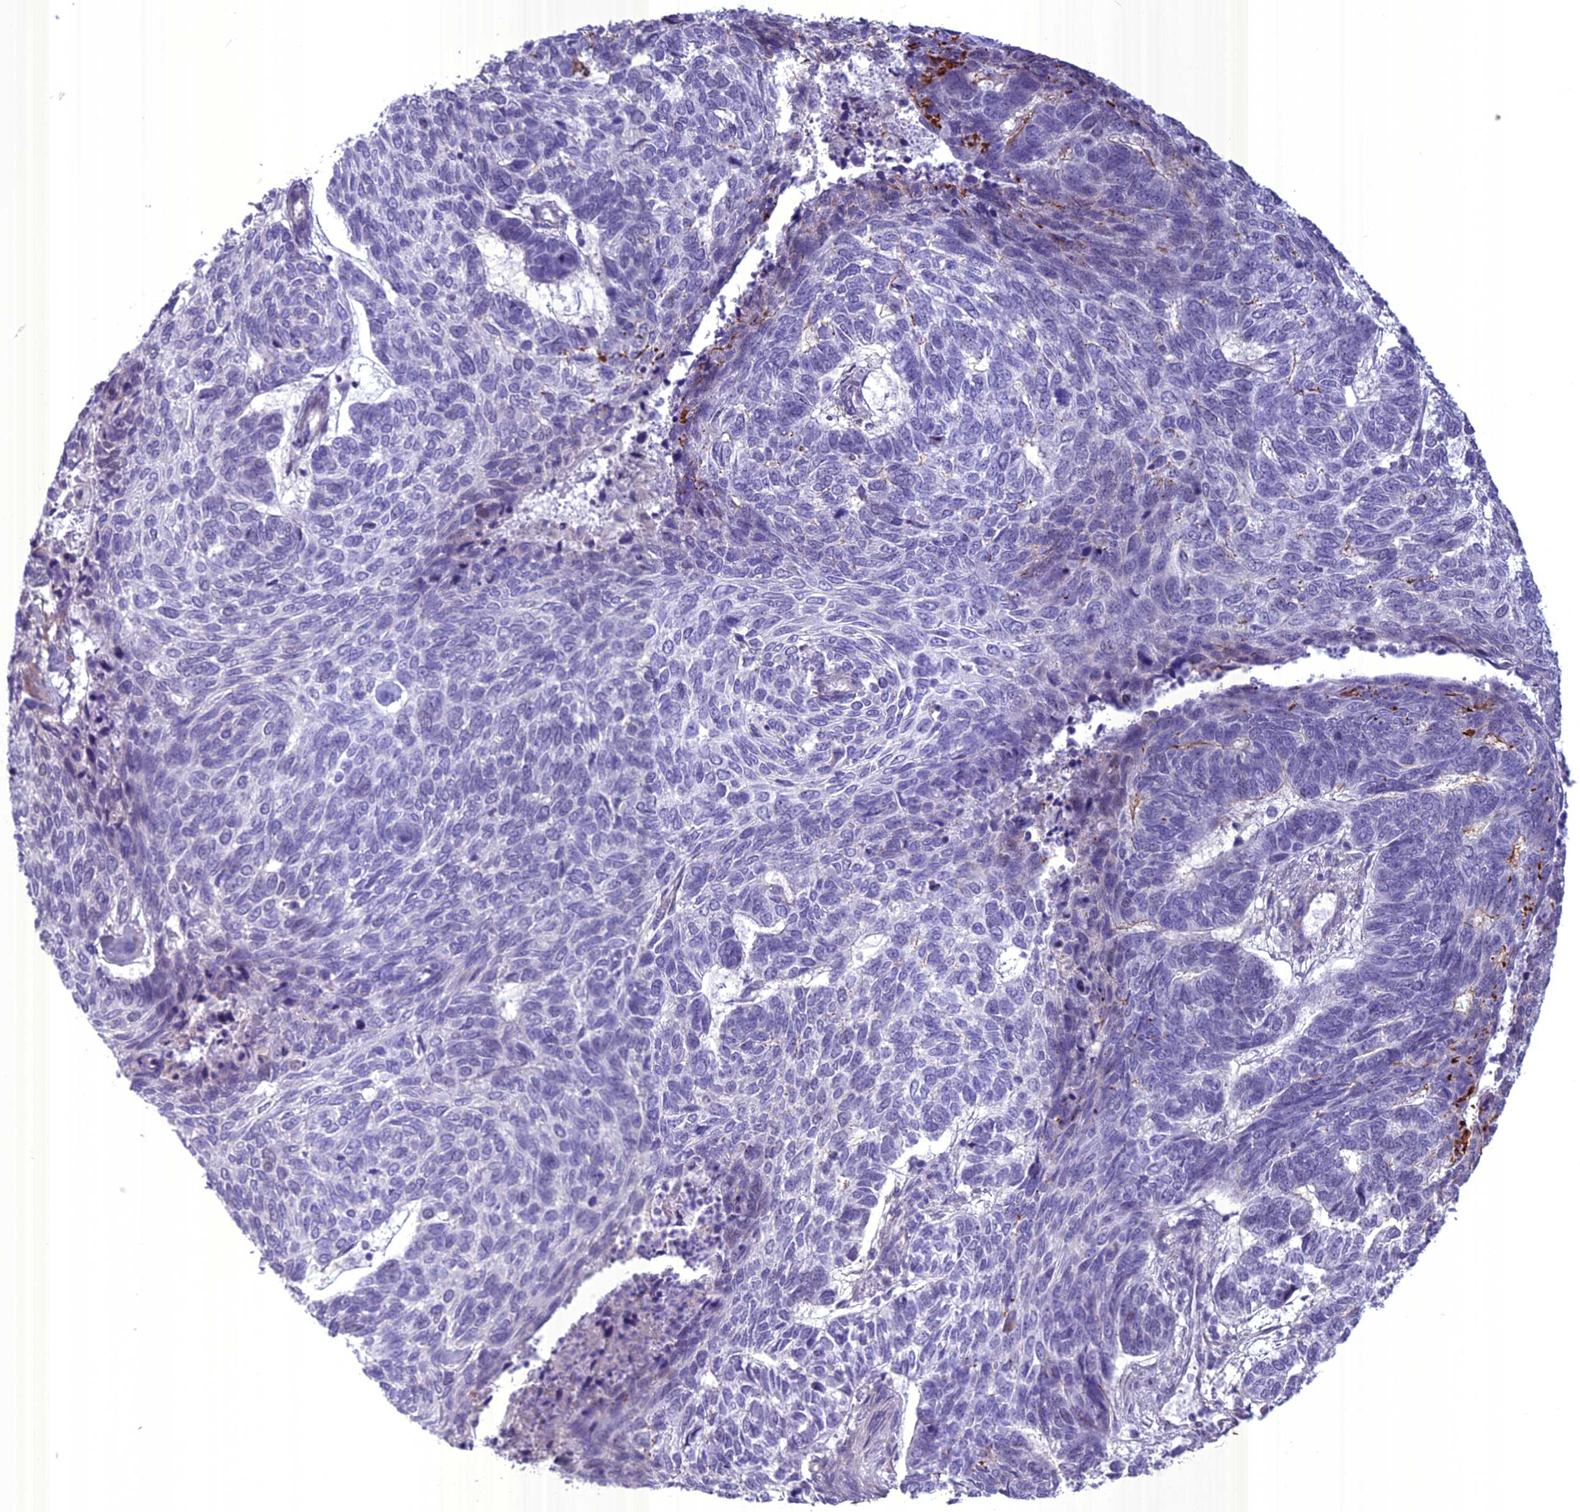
{"staining": {"intensity": "negative", "quantity": "none", "location": "none"}, "tissue": "skin cancer", "cell_type": "Tumor cells", "image_type": "cancer", "snomed": [{"axis": "morphology", "description": "Basal cell carcinoma"}, {"axis": "topography", "description": "Skin"}], "caption": "Histopathology image shows no protein staining in tumor cells of skin cancer tissue.", "gene": "SPHKAP", "patient": {"sex": "female", "age": 65}}